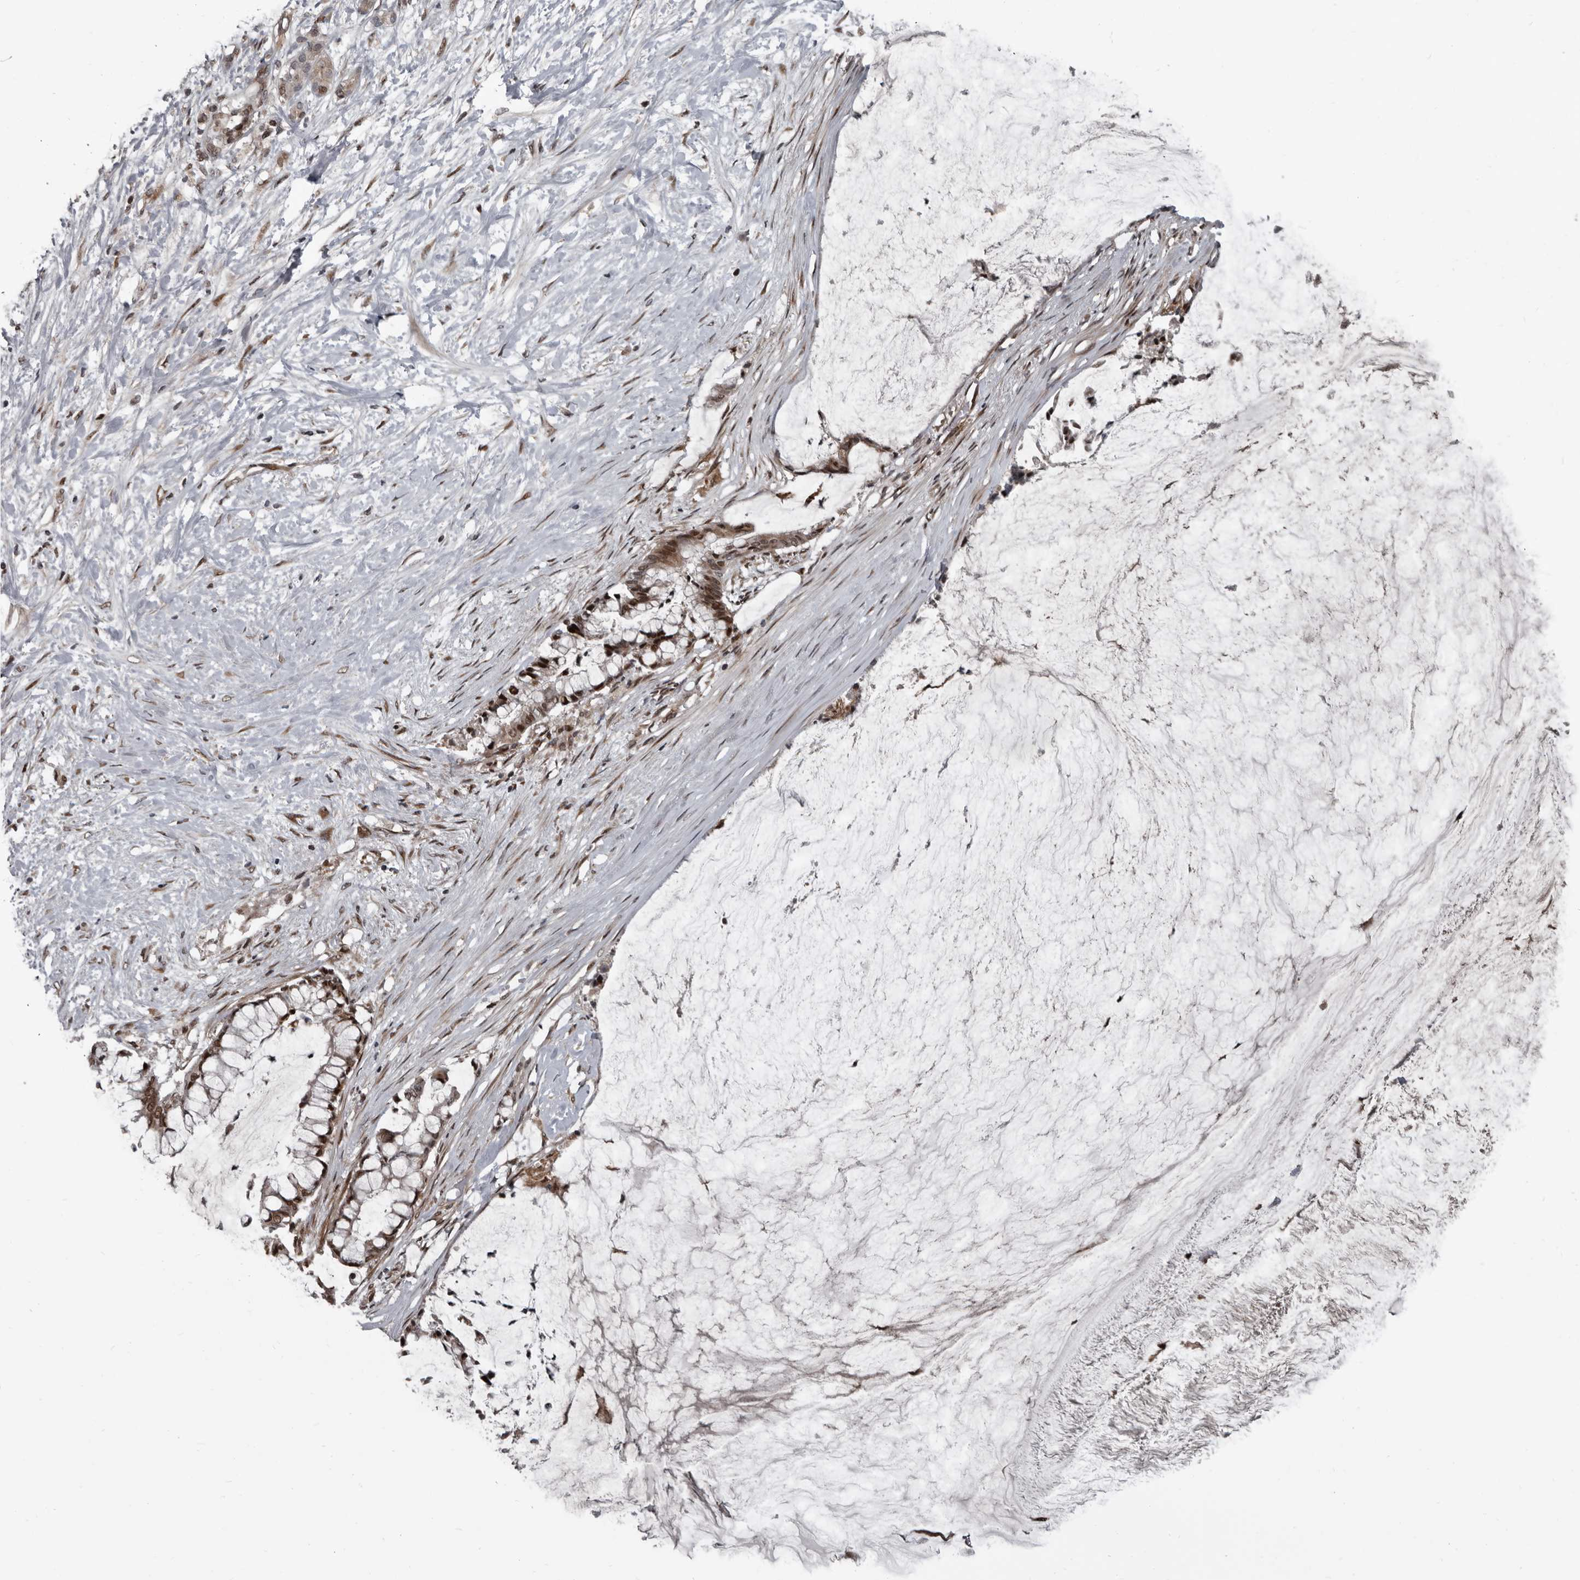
{"staining": {"intensity": "moderate", "quantity": ">75%", "location": "cytoplasmic/membranous,nuclear"}, "tissue": "pancreatic cancer", "cell_type": "Tumor cells", "image_type": "cancer", "snomed": [{"axis": "morphology", "description": "Adenocarcinoma, NOS"}, {"axis": "topography", "description": "Pancreas"}], "caption": "IHC micrograph of pancreatic adenocarcinoma stained for a protein (brown), which displays medium levels of moderate cytoplasmic/membranous and nuclear expression in about >75% of tumor cells.", "gene": "CHD1L", "patient": {"sex": "male", "age": 41}}